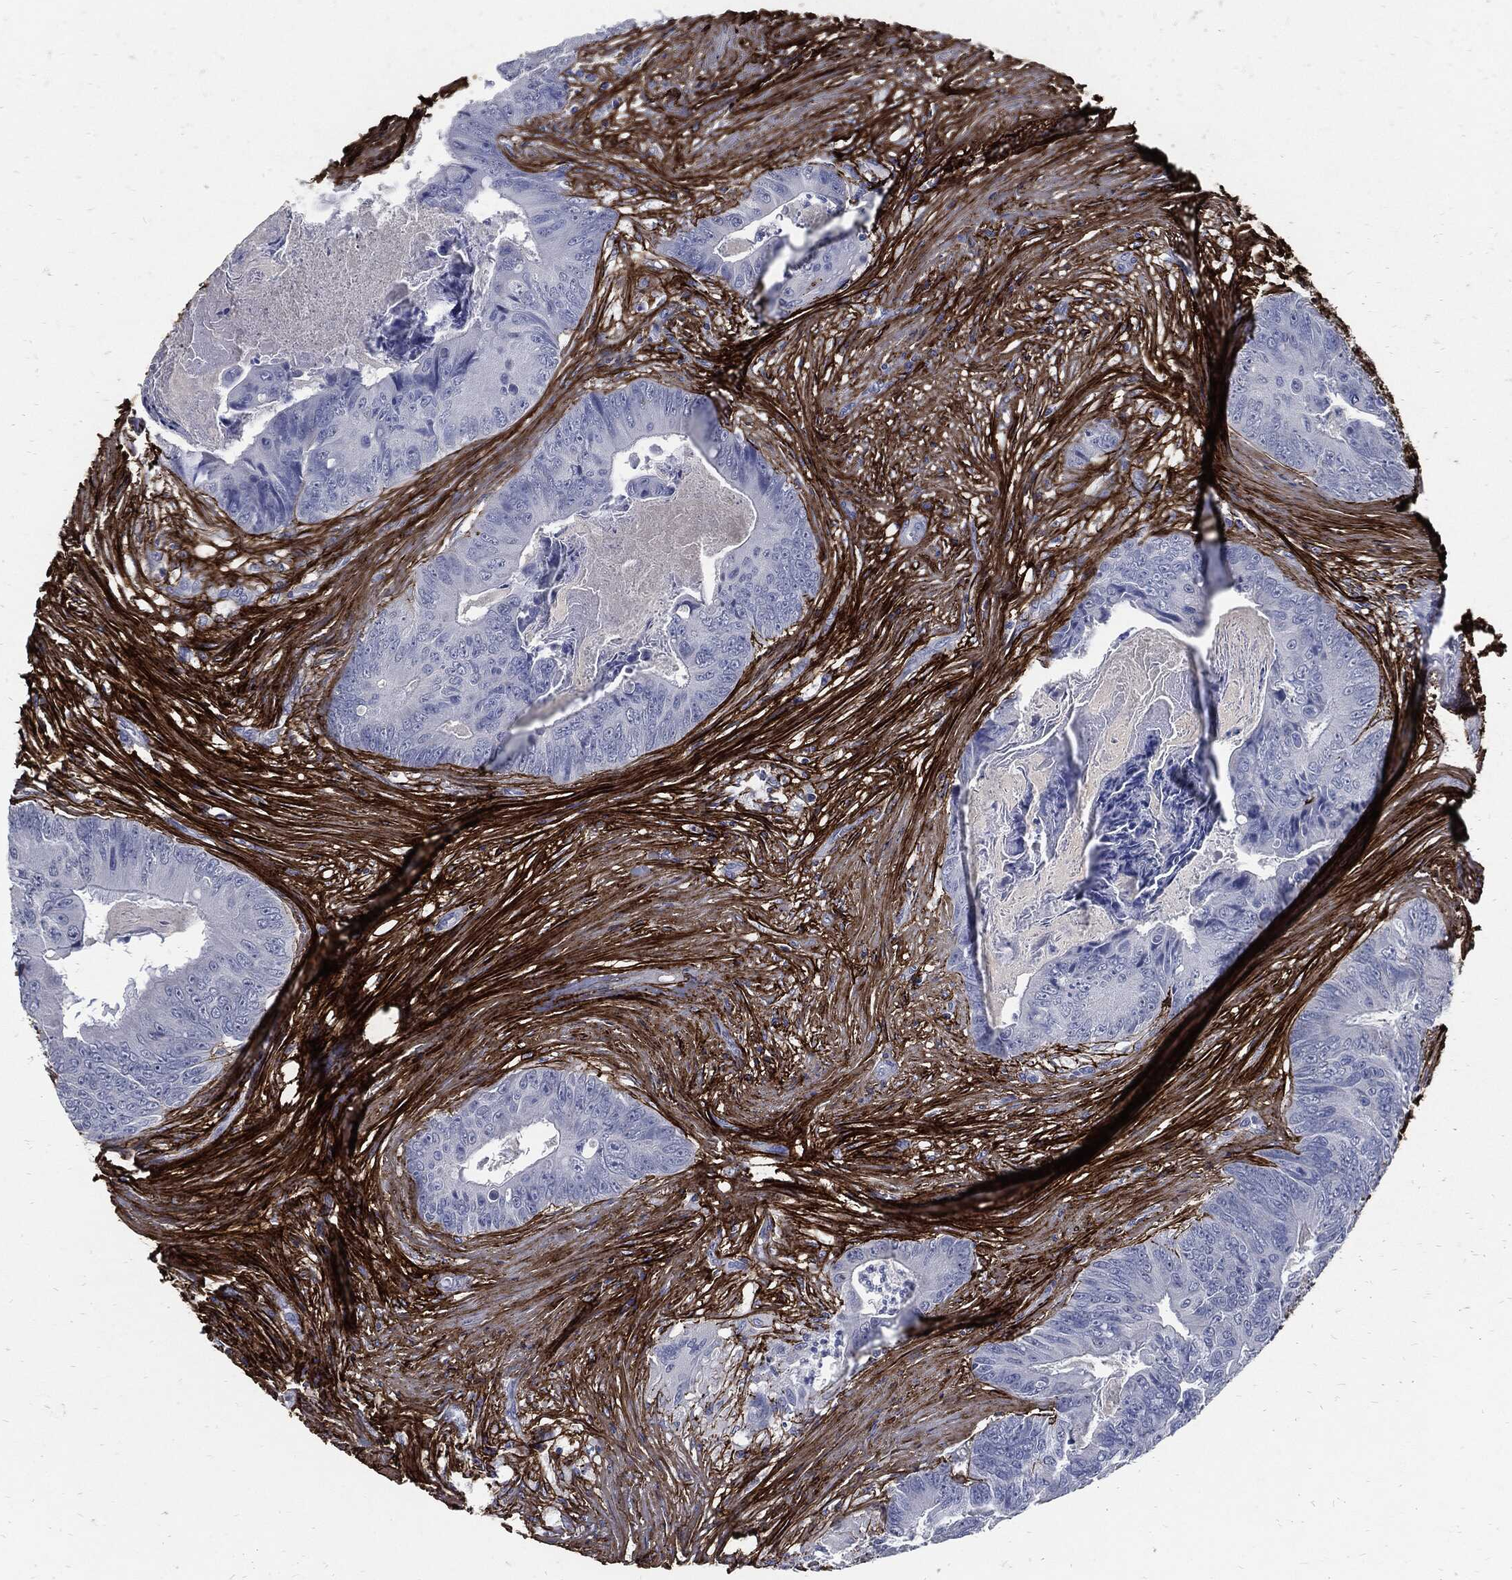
{"staining": {"intensity": "negative", "quantity": "none", "location": "none"}, "tissue": "colorectal cancer", "cell_type": "Tumor cells", "image_type": "cancer", "snomed": [{"axis": "morphology", "description": "Adenocarcinoma, NOS"}, {"axis": "topography", "description": "Colon"}], "caption": "Protein analysis of adenocarcinoma (colorectal) displays no significant expression in tumor cells. The staining was performed using DAB (3,3'-diaminobenzidine) to visualize the protein expression in brown, while the nuclei were stained in blue with hematoxylin (Magnification: 20x).", "gene": "FBN1", "patient": {"sex": "male", "age": 84}}